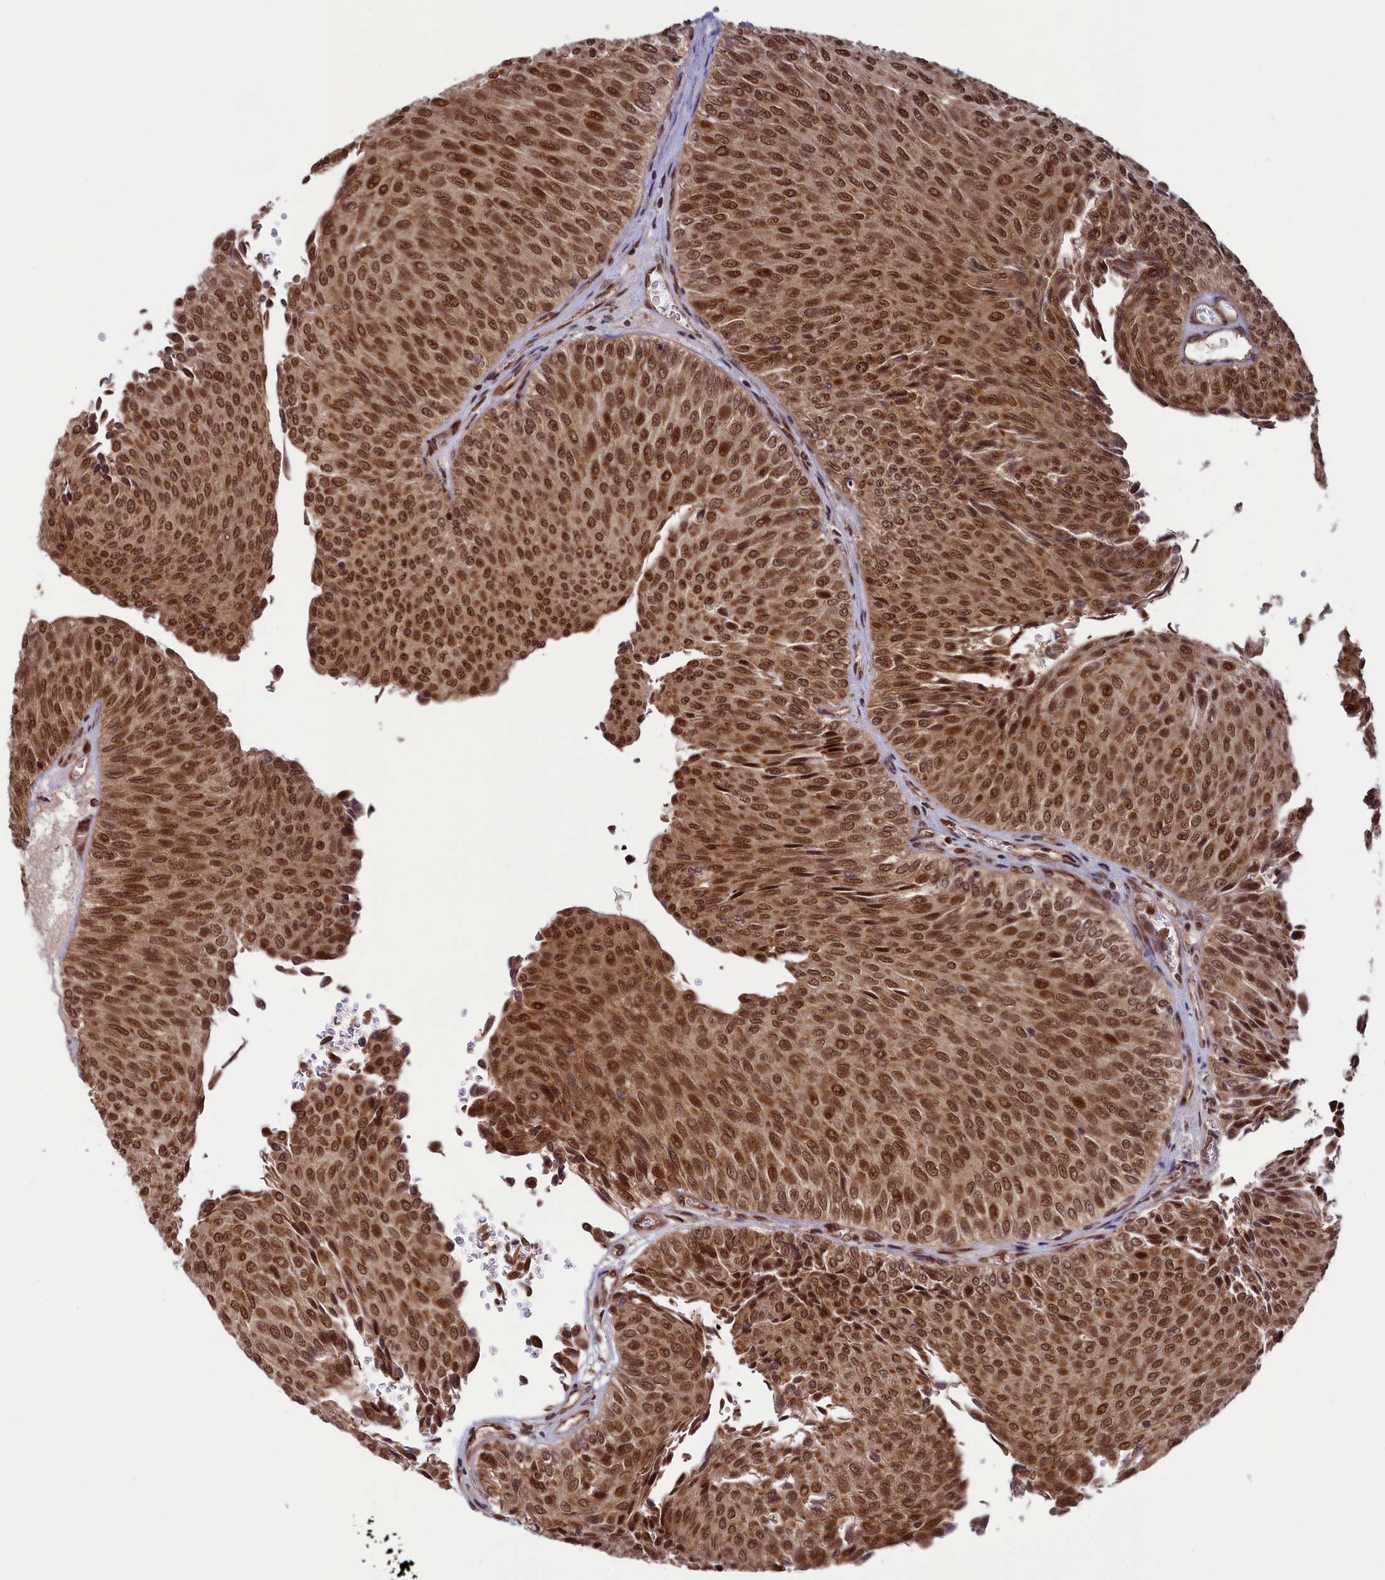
{"staining": {"intensity": "moderate", "quantity": ">75%", "location": "nuclear"}, "tissue": "urothelial cancer", "cell_type": "Tumor cells", "image_type": "cancer", "snomed": [{"axis": "morphology", "description": "Urothelial carcinoma, Low grade"}, {"axis": "topography", "description": "Urinary bladder"}], "caption": "A high-resolution histopathology image shows IHC staining of urothelial carcinoma (low-grade), which reveals moderate nuclear expression in approximately >75% of tumor cells. (brown staining indicates protein expression, while blue staining denotes nuclei).", "gene": "NAE1", "patient": {"sex": "male", "age": 78}}